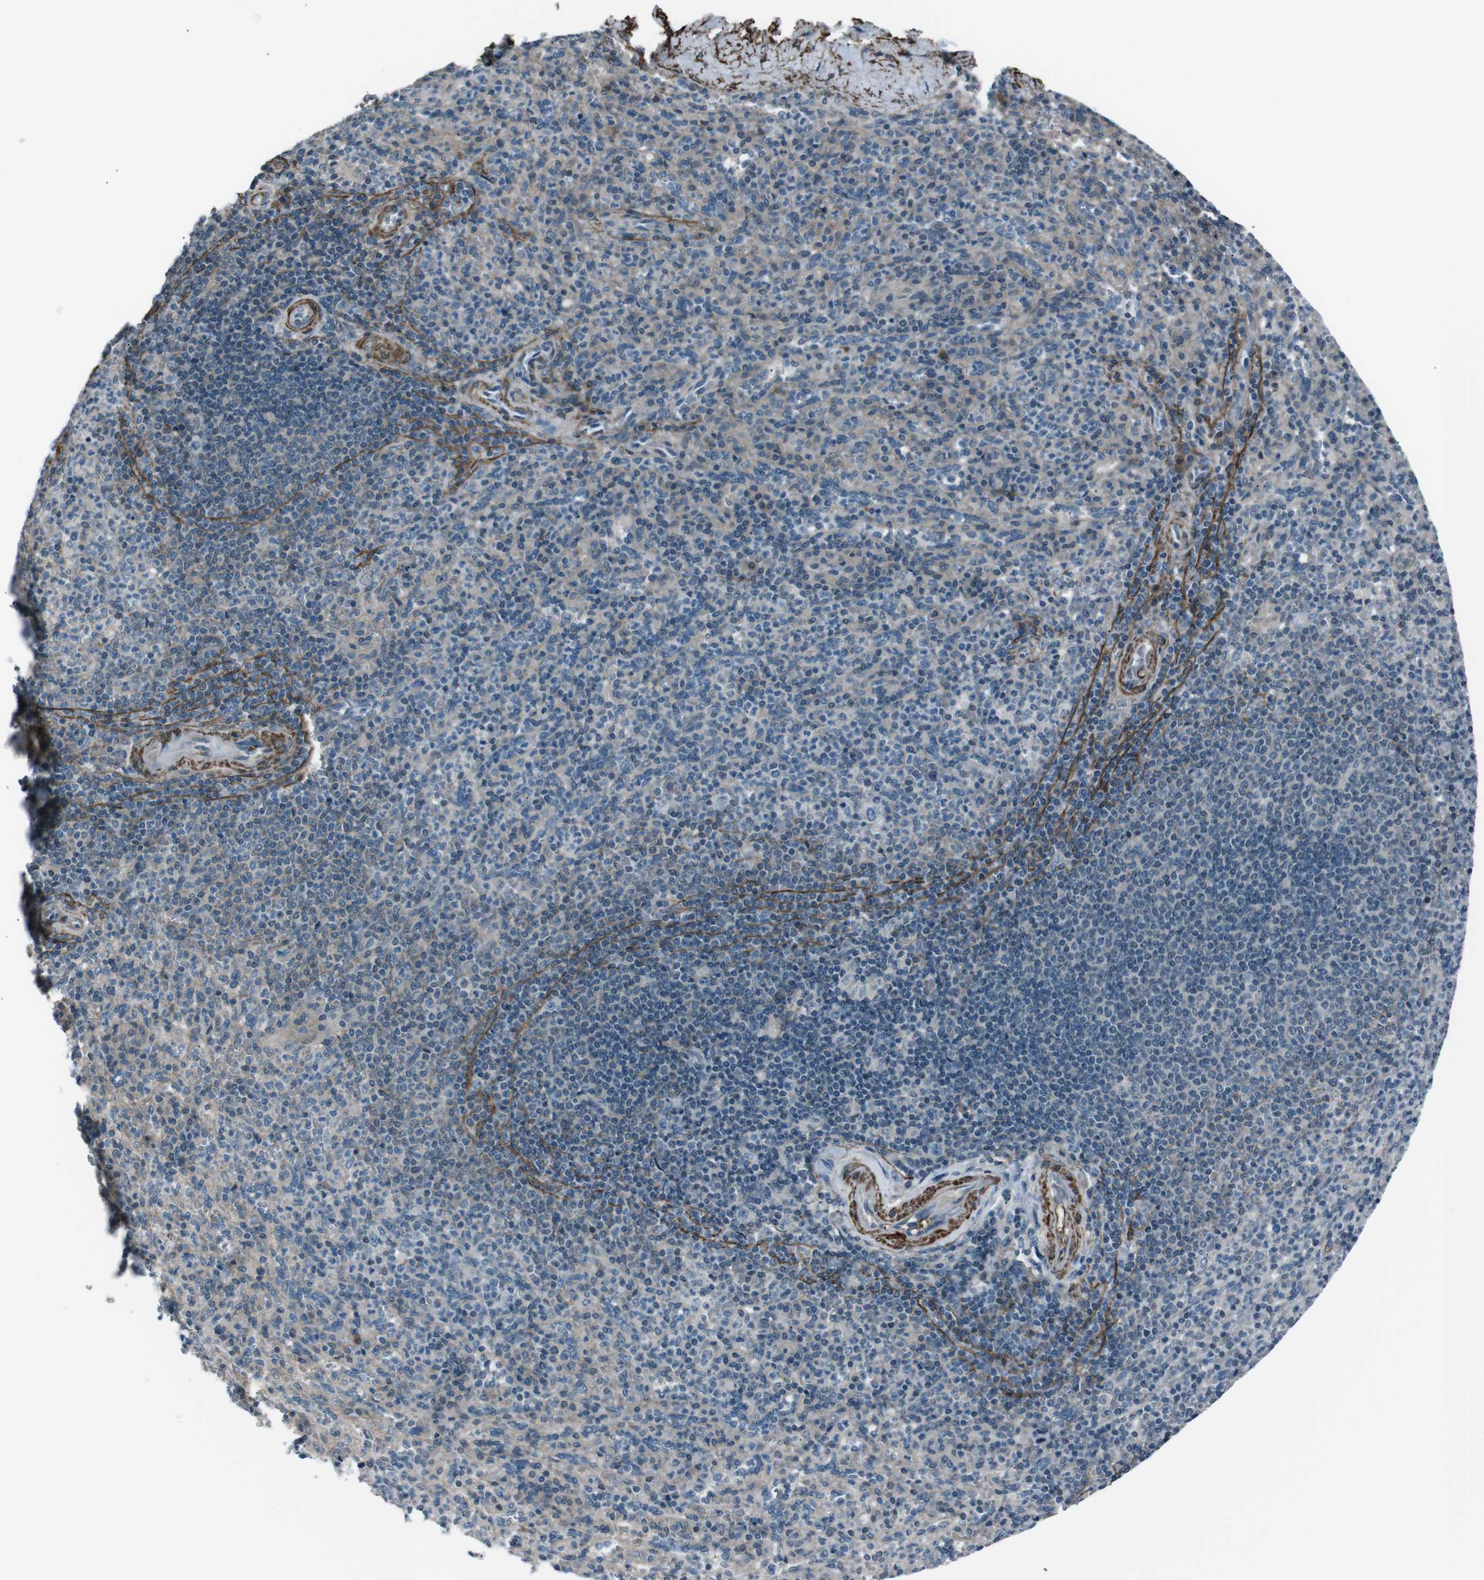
{"staining": {"intensity": "moderate", "quantity": "<25%", "location": "cytoplasmic/membranous"}, "tissue": "spleen", "cell_type": "Cells in red pulp", "image_type": "normal", "snomed": [{"axis": "morphology", "description": "Normal tissue, NOS"}, {"axis": "topography", "description": "Spleen"}], "caption": "Protein analysis of normal spleen reveals moderate cytoplasmic/membranous staining in about <25% of cells in red pulp. The protein is shown in brown color, while the nuclei are stained blue.", "gene": "PDLIM5", "patient": {"sex": "male", "age": 36}}